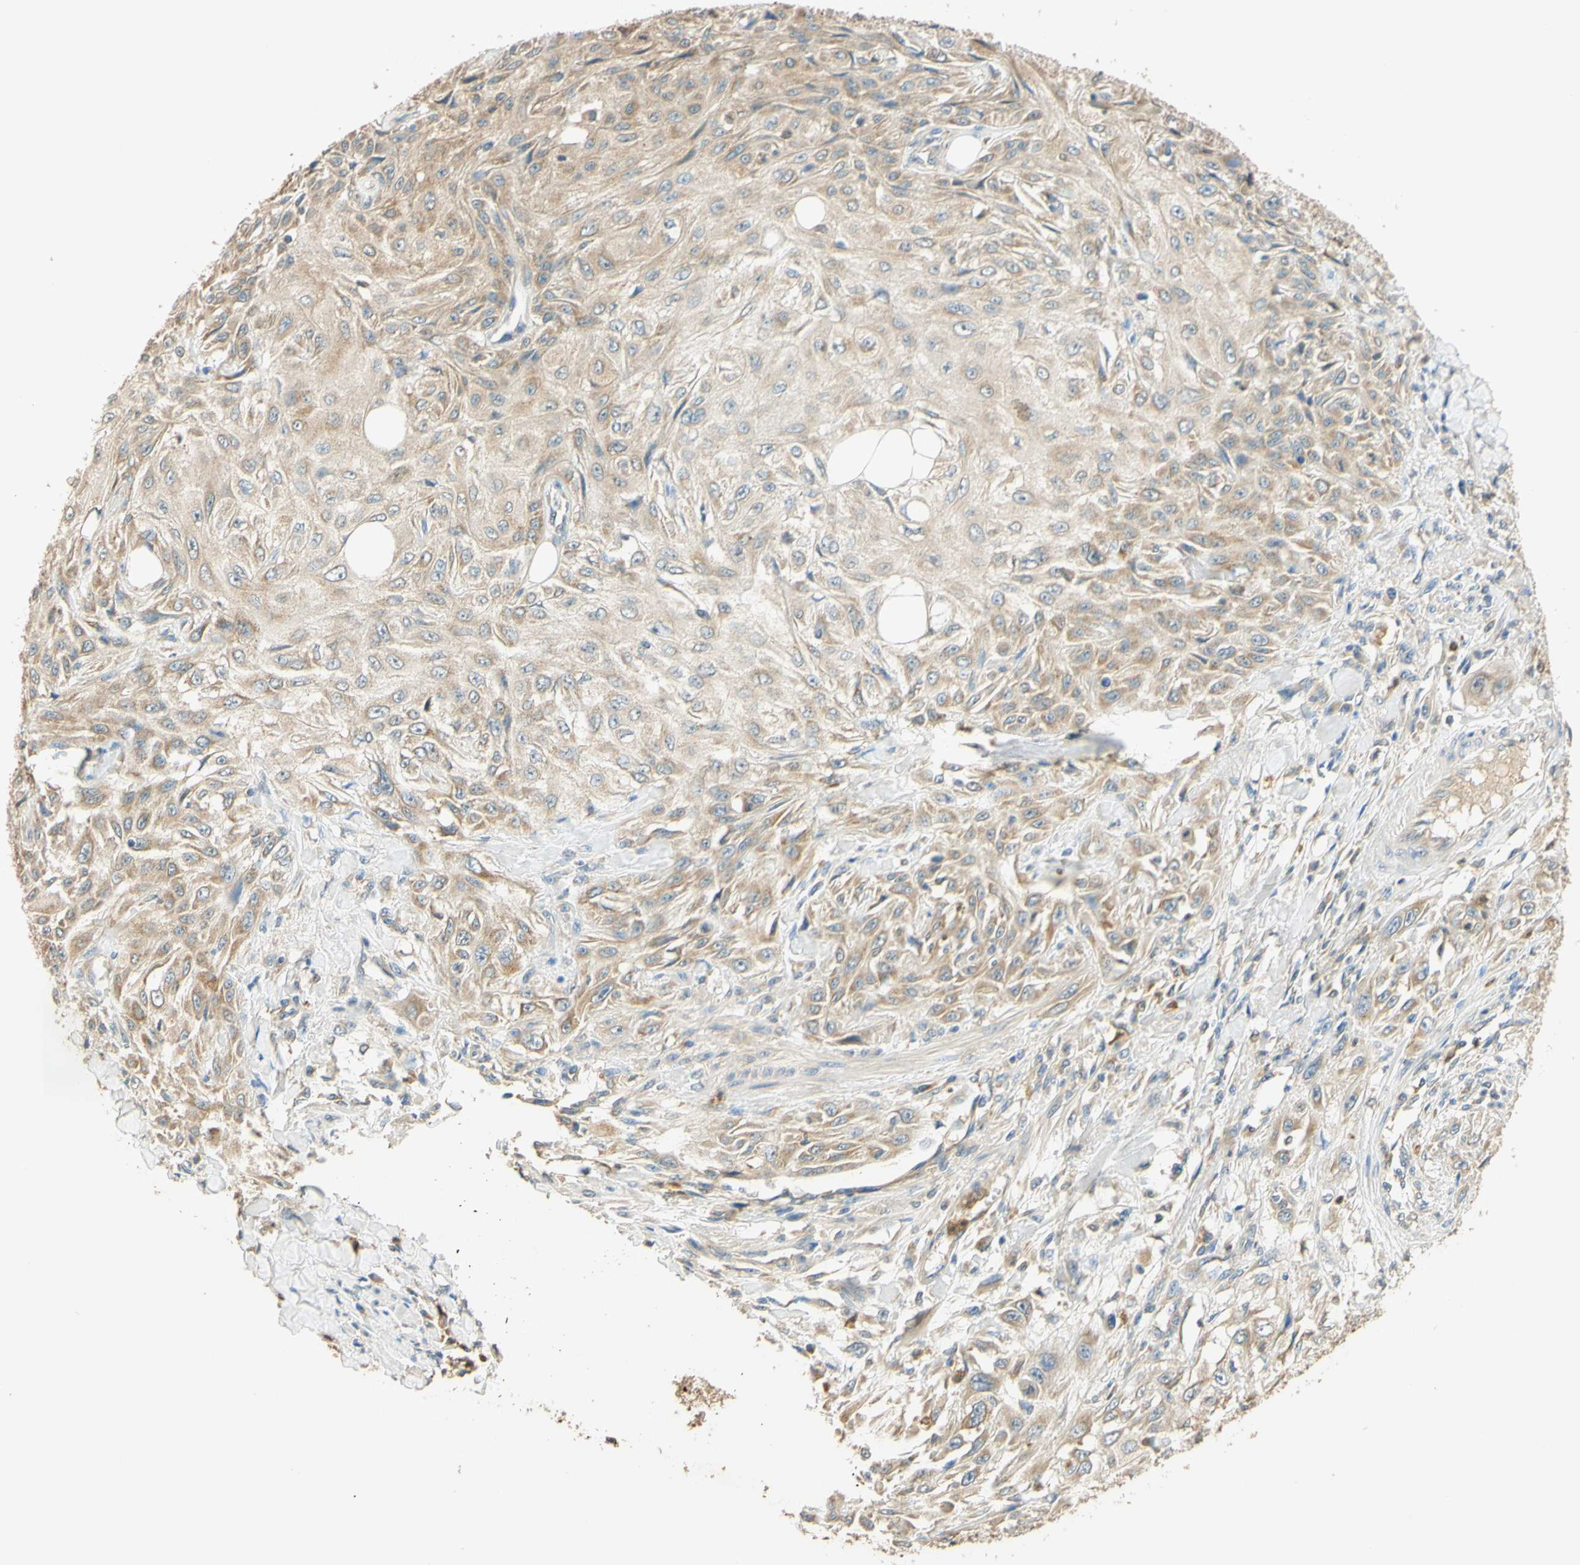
{"staining": {"intensity": "weak", "quantity": ">75%", "location": "cytoplasmic/membranous"}, "tissue": "skin cancer", "cell_type": "Tumor cells", "image_type": "cancer", "snomed": [{"axis": "morphology", "description": "Squamous cell carcinoma, NOS"}, {"axis": "topography", "description": "Skin"}], "caption": "Skin cancer (squamous cell carcinoma) tissue shows weak cytoplasmic/membranous positivity in approximately >75% of tumor cells", "gene": "ENTREP2", "patient": {"sex": "male", "age": 75}}